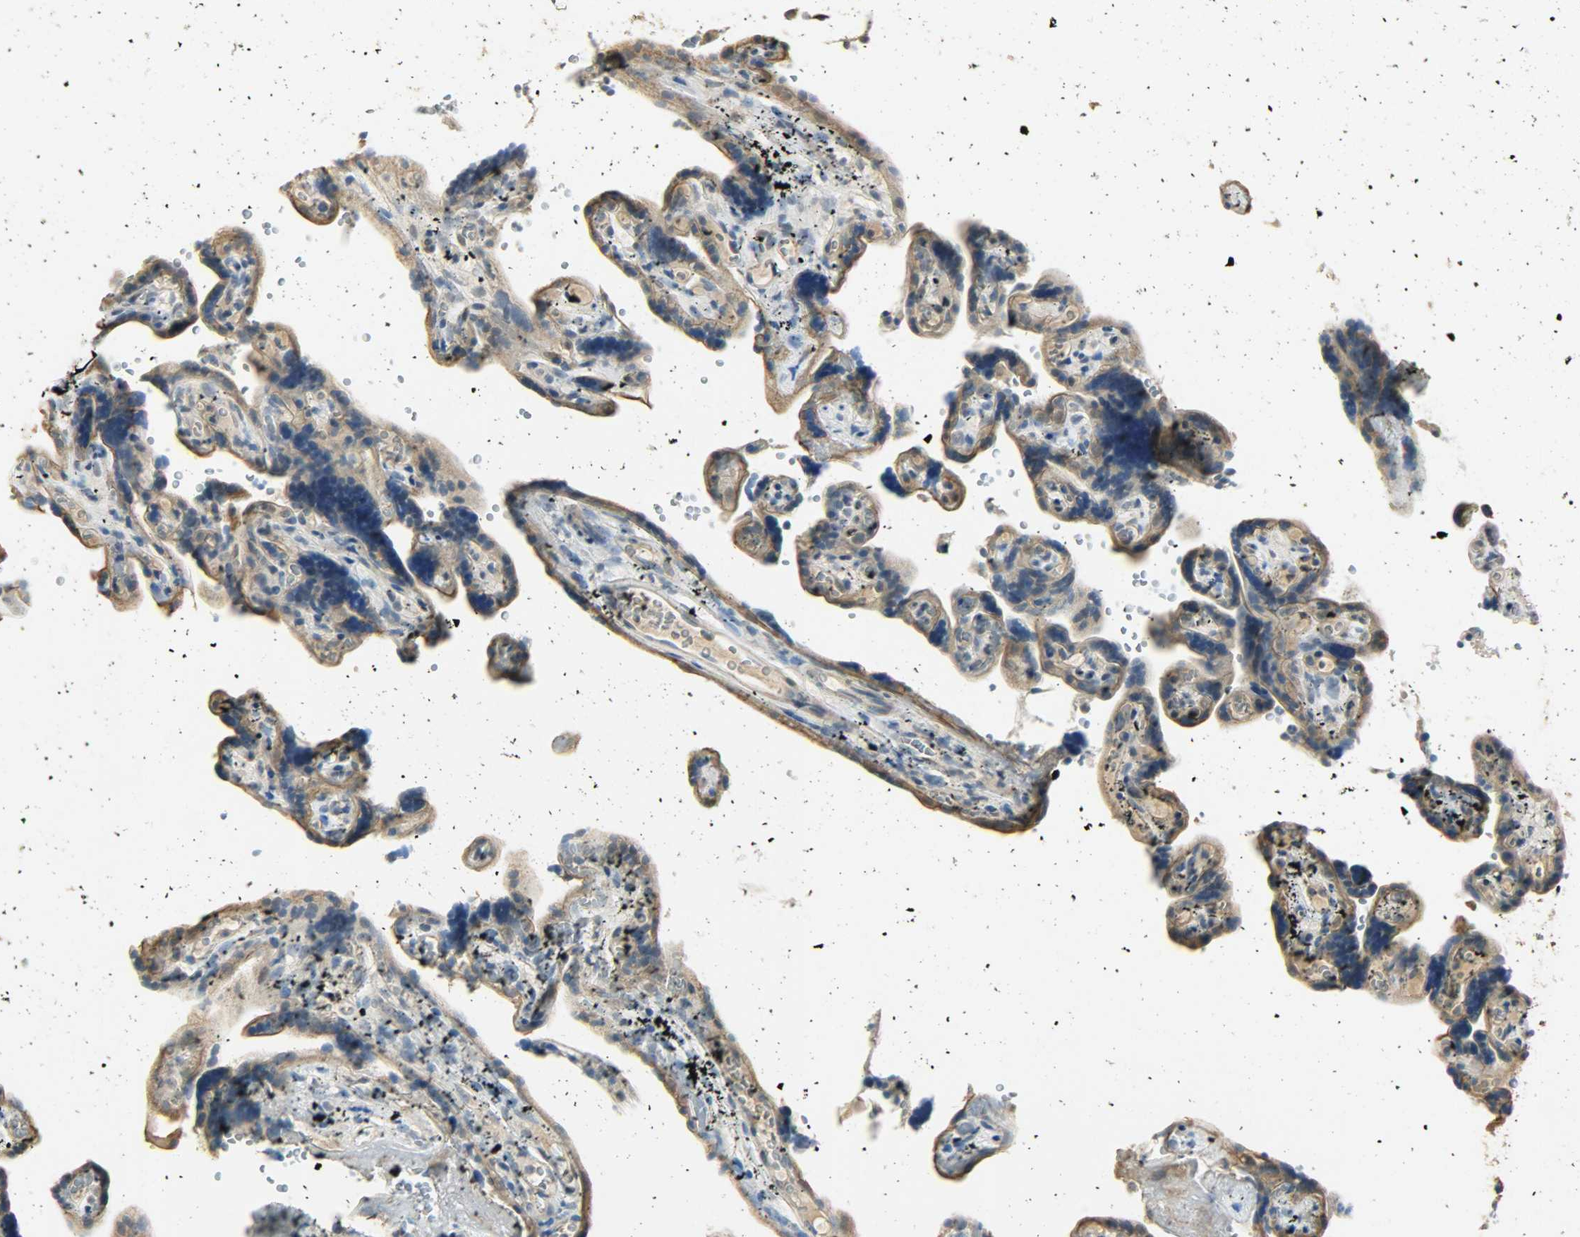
{"staining": {"intensity": "moderate", "quantity": ">75%", "location": "cytoplasmic/membranous,nuclear"}, "tissue": "placenta", "cell_type": "Trophoblastic cells", "image_type": "normal", "snomed": [{"axis": "morphology", "description": "Normal tissue, NOS"}, {"axis": "topography", "description": "Placenta"}], "caption": "Protein analysis of unremarkable placenta shows moderate cytoplasmic/membranous,nuclear staining in about >75% of trophoblastic cells.", "gene": "USP13", "patient": {"sex": "female", "age": 30}}